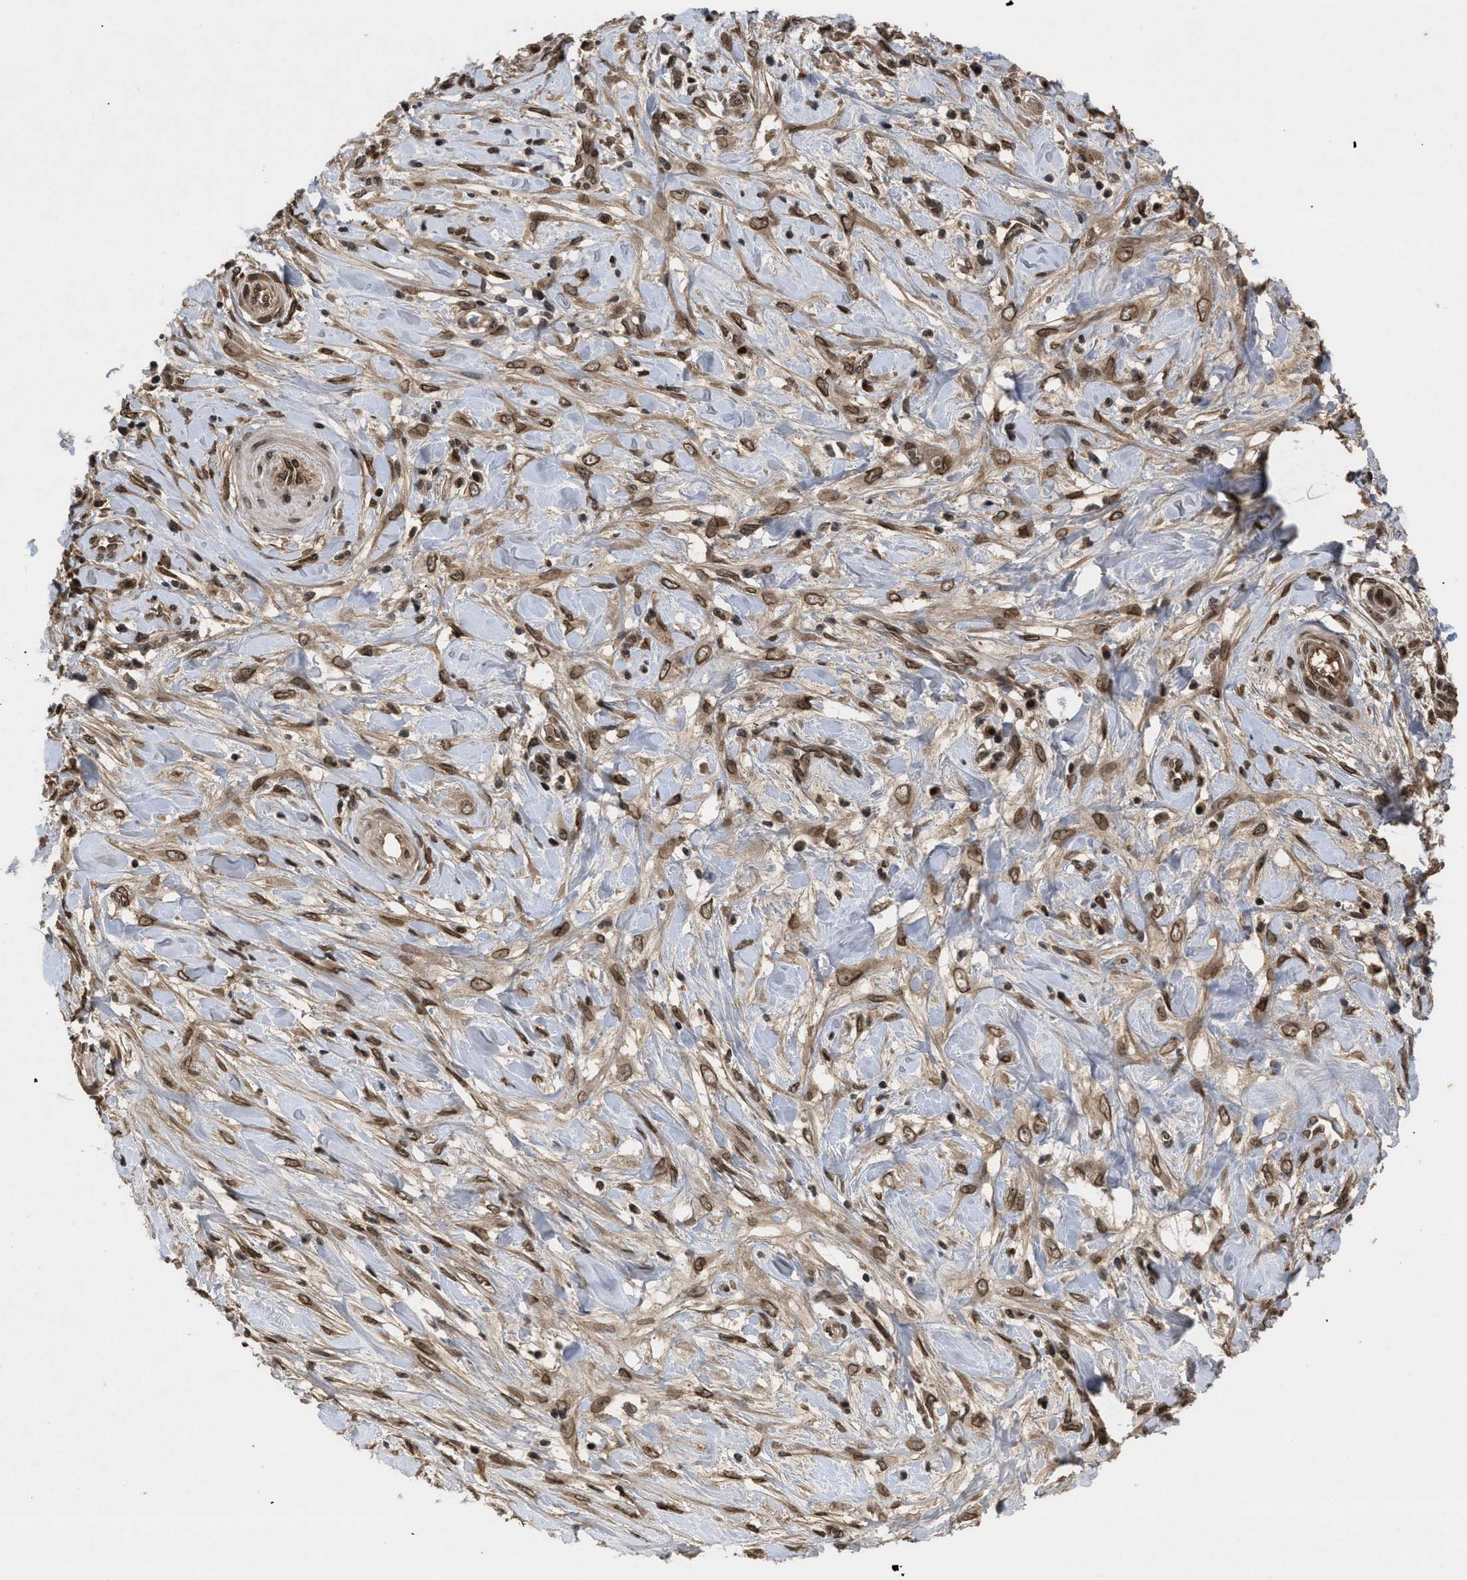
{"staining": {"intensity": "moderate", "quantity": ">75%", "location": "cytoplasmic/membranous,nuclear"}, "tissue": "pancreatic cancer", "cell_type": "Tumor cells", "image_type": "cancer", "snomed": [{"axis": "morphology", "description": "Adenocarcinoma, NOS"}, {"axis": "topography", "description": "Pancreas"}], "caption": "This micrograph displays pancreatic adenocarcinoma stained with immunohistochemistry (IHC) to label a protein in brown. The cytoplasmic/membranous and nuclear of tumor cells show moderate positivity for the protein. Nuclei are counter-stained blue.", "gene": "CRY1", "patient": {"sex": "female", "age": 75}}